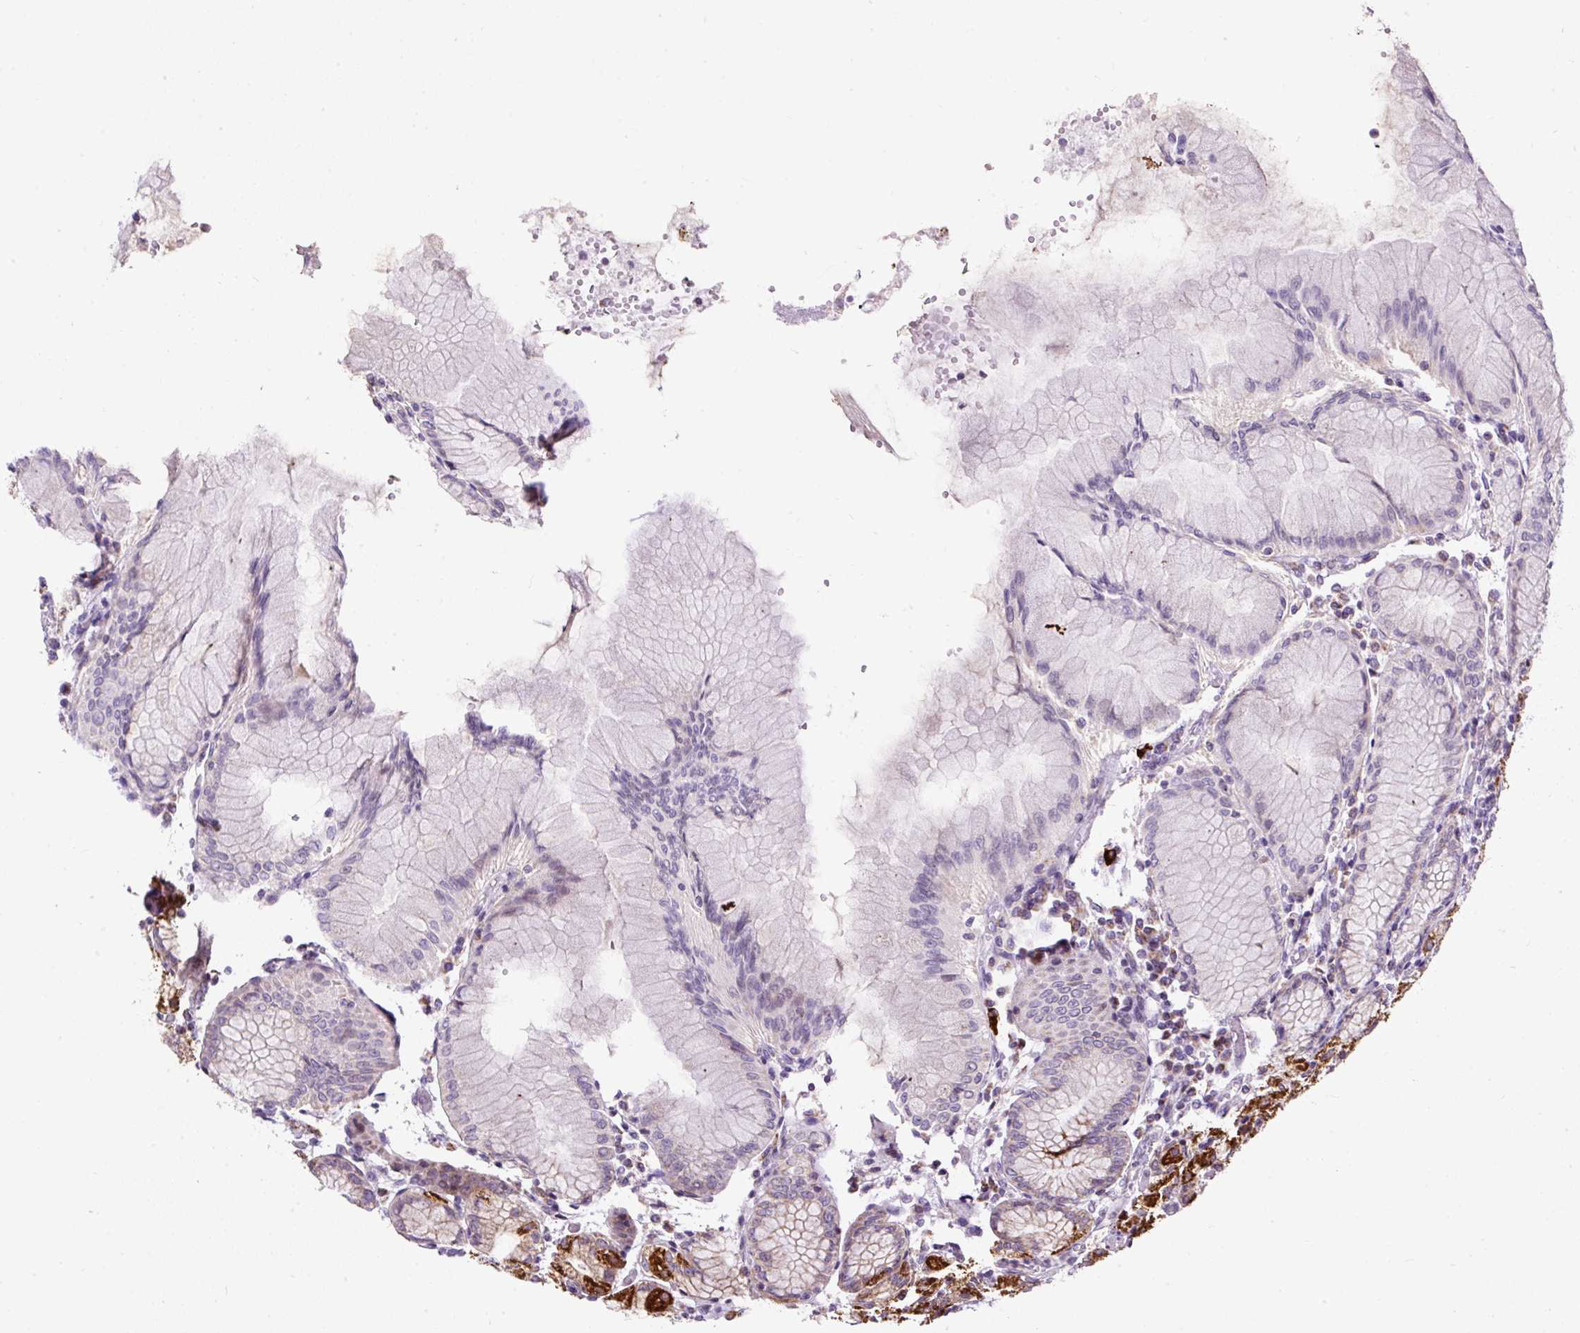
{"staining": {"intensity": "strong", "quantity": "25%-75%", "location": "cytoplasmic/membranous"}, "tissue": "stomach", "cell_type": "Glandular cells", "image_type": "normal", "snomed": [{"axis": "morphology", "description": "Normal tissue, NOS"}, {"axis": "topography", "description": "Stomach"}], "caption": "Protein staining of normal stomach reveals strong cytoplasmic/membranous expression in approximately 25%-75% of glandular cells.", "gene": "FMC1", "patient": {"sex": "female", "age": 57}}